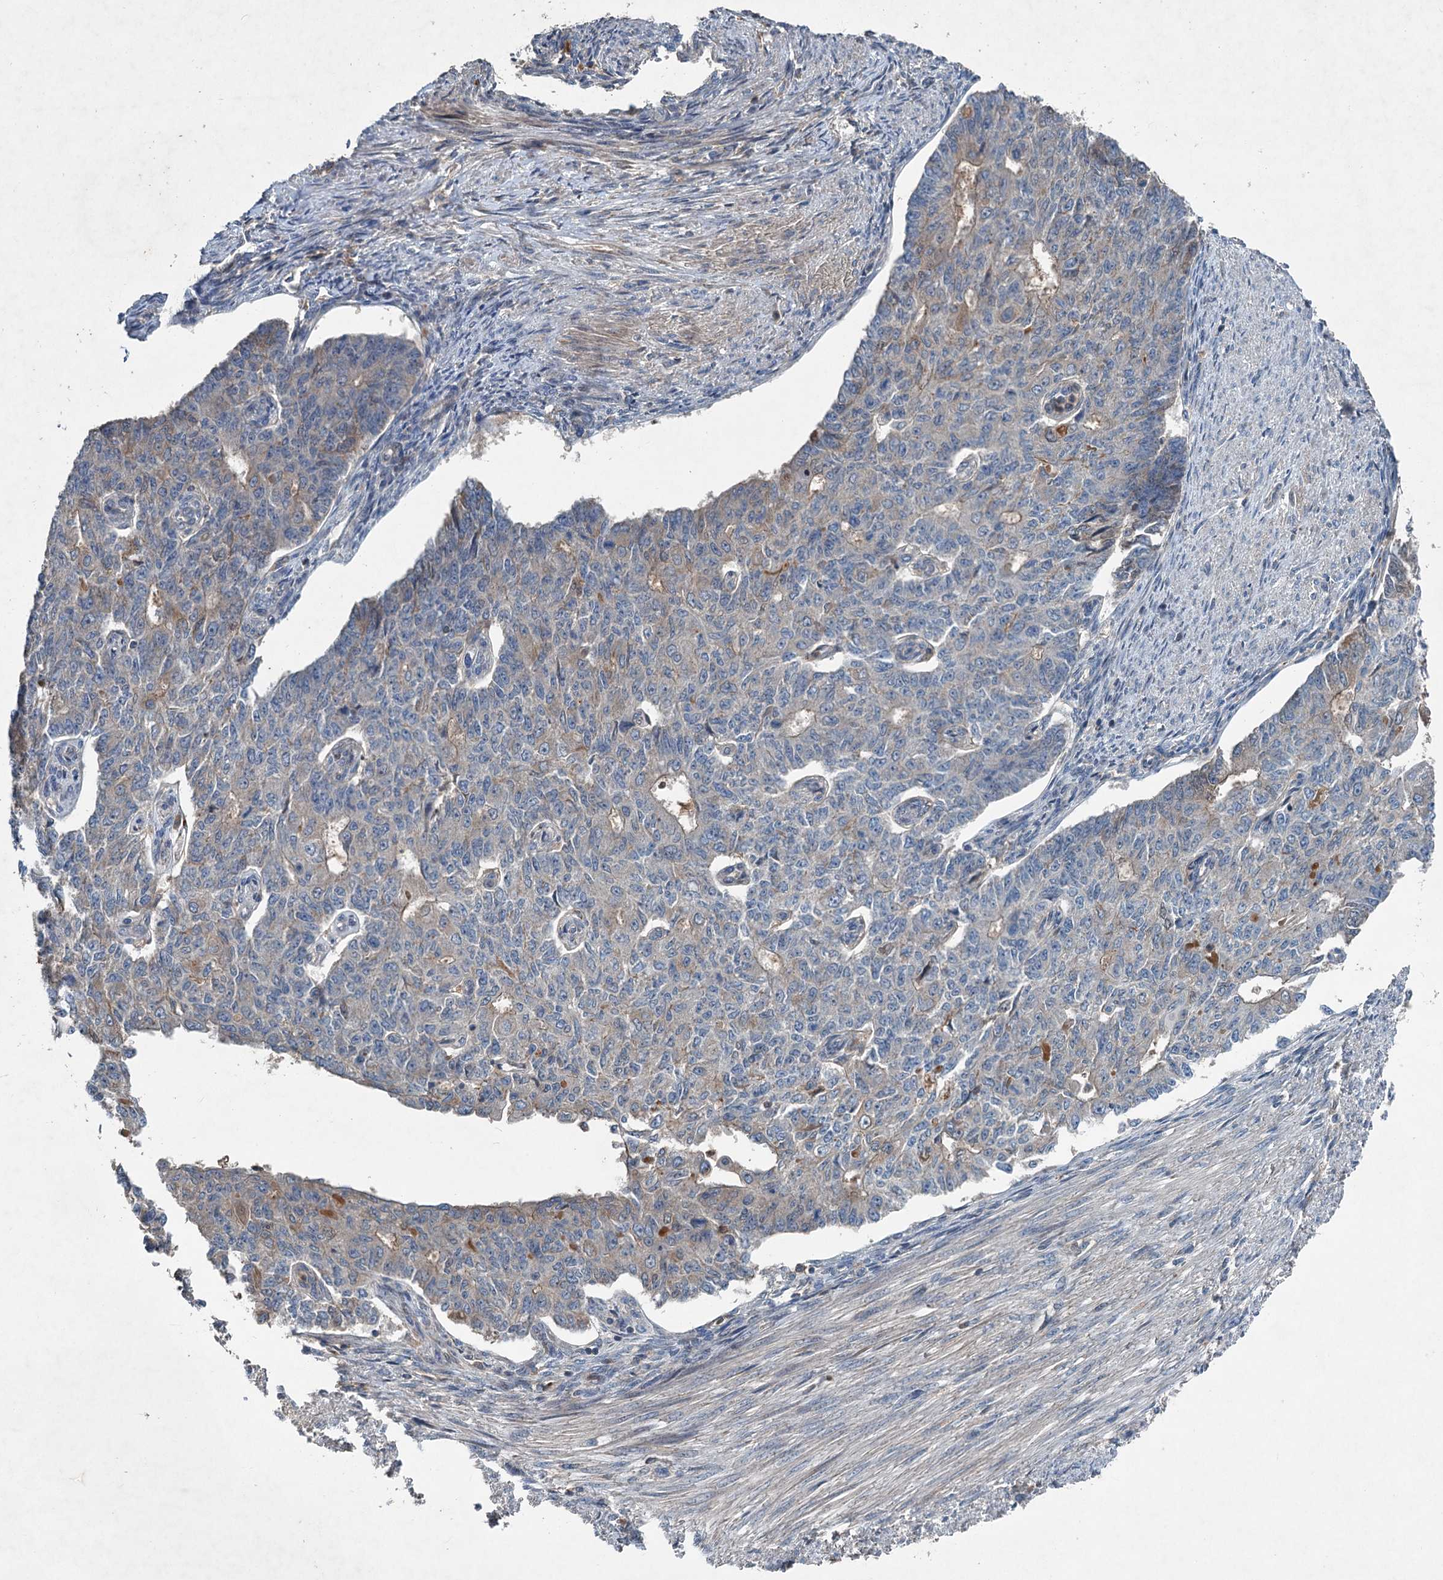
{"staining": {"intensity": "weak", "quantity": "<25%", "location": "cytoplasmic/membranous"}, "tissue": "endometrial cancer", "cell_type": "Tumor cells", "image_type": "cancer", "snomed": [{"axis": "morphology", "description": "Adenocarcinoma, NOS"}, {"axis": "topography", "description": "Endometrium"}], "caption": "Tumor cells are negative for brown protein staining in adenocarcinoma (endometrial).", "gene": "TAPBPL", "patient": {"sex": "female", "age": 32}}